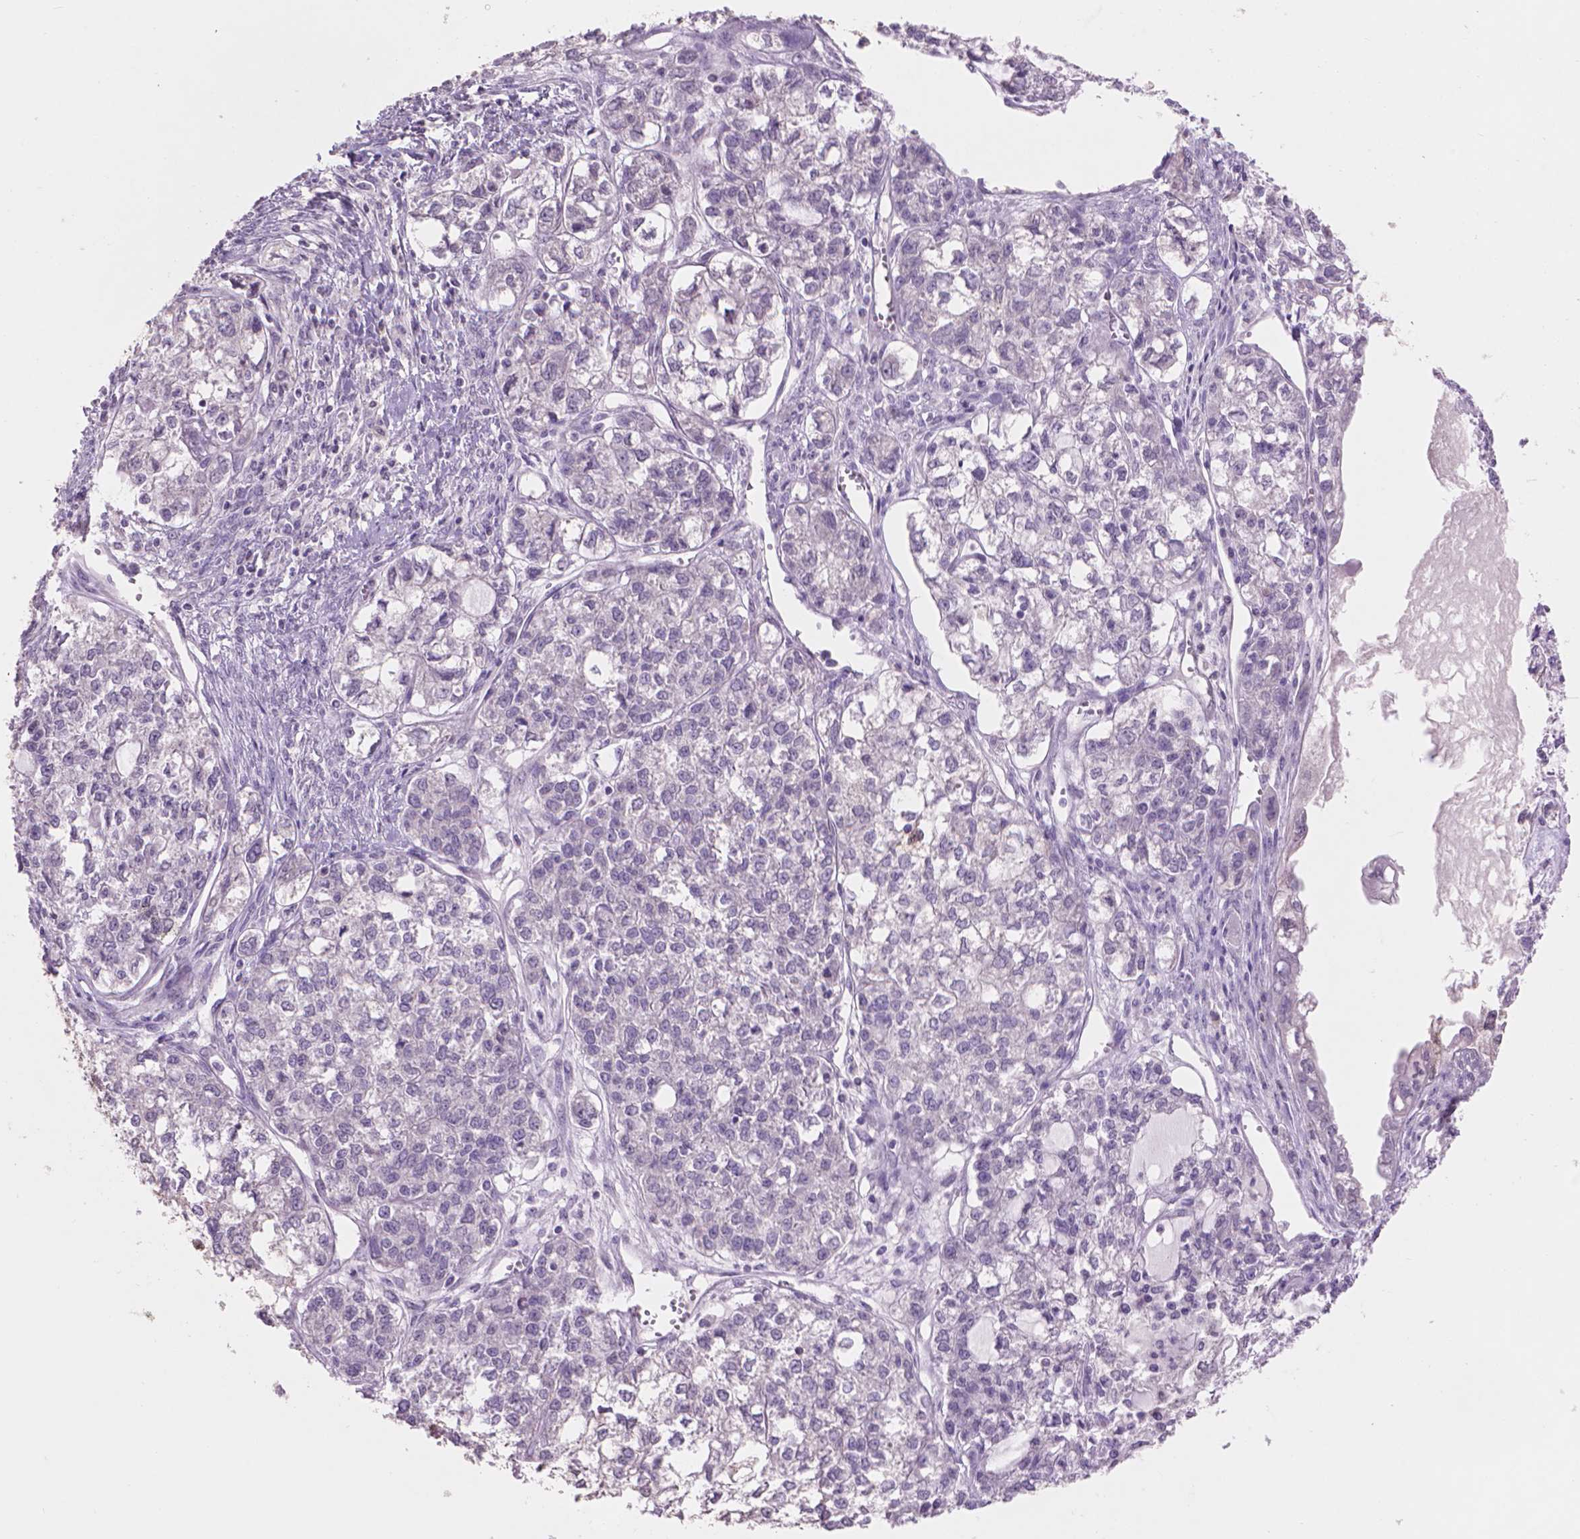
{"staining": {"intensity": "negative", "quantity": "none", "location": "none"}, "tissue": "ovarian cancer", "cell_type": "Tumor cells", "image_type": "cancer", "snomed": [{"axis": "morphology", "description": "Carcinoma, endometroid"}, {"axis": "topography", "description": "Ovary"}], "caption": "IHC photomicrograph of endometroid carcinoma (ovarian) stained for a protein (brown), which demonstrates no positivity in tumor cells.", "gene": "ENO2", "patient": {"sex": "female", "age": 64}}